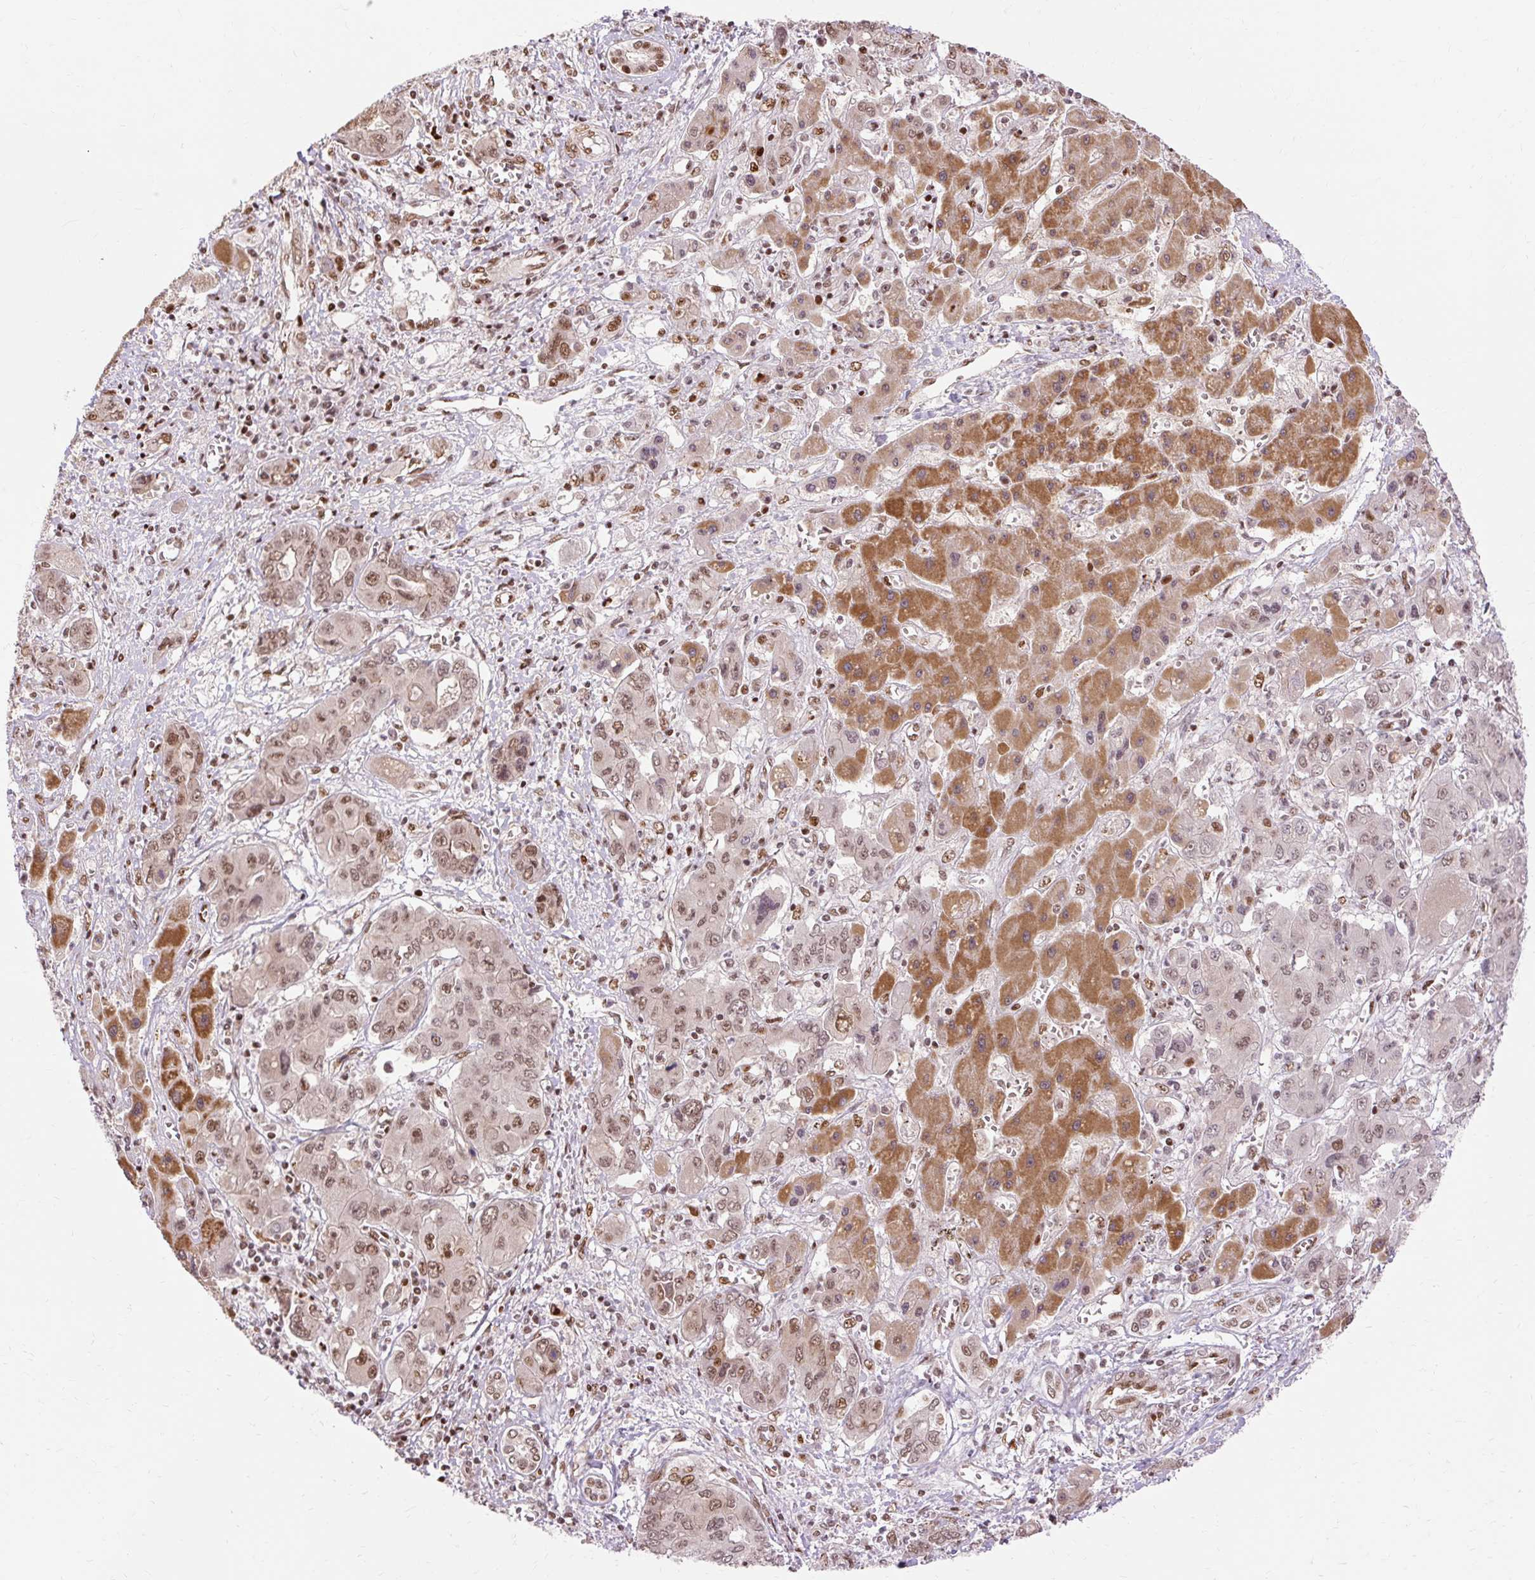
{"staining": {"intensity": "moderate", "quantity": ">75%", "location": "nuclear"}, "tissue": "liver cancer", "cell_type": "Tumor cells", "image_type": "cancer", "snomed": [{"axis": "morphology", "description": "Cholangiocarcinoma"}, {"axis": "topography", "description": "Liver"}], "caption": "Liver cancer stained for a protein (brown) shows moderate nuclear positive staining in approximately >75% of tumor cells.", "gene": "MECOM", "patient": {"sex": "male", "age": 67}}